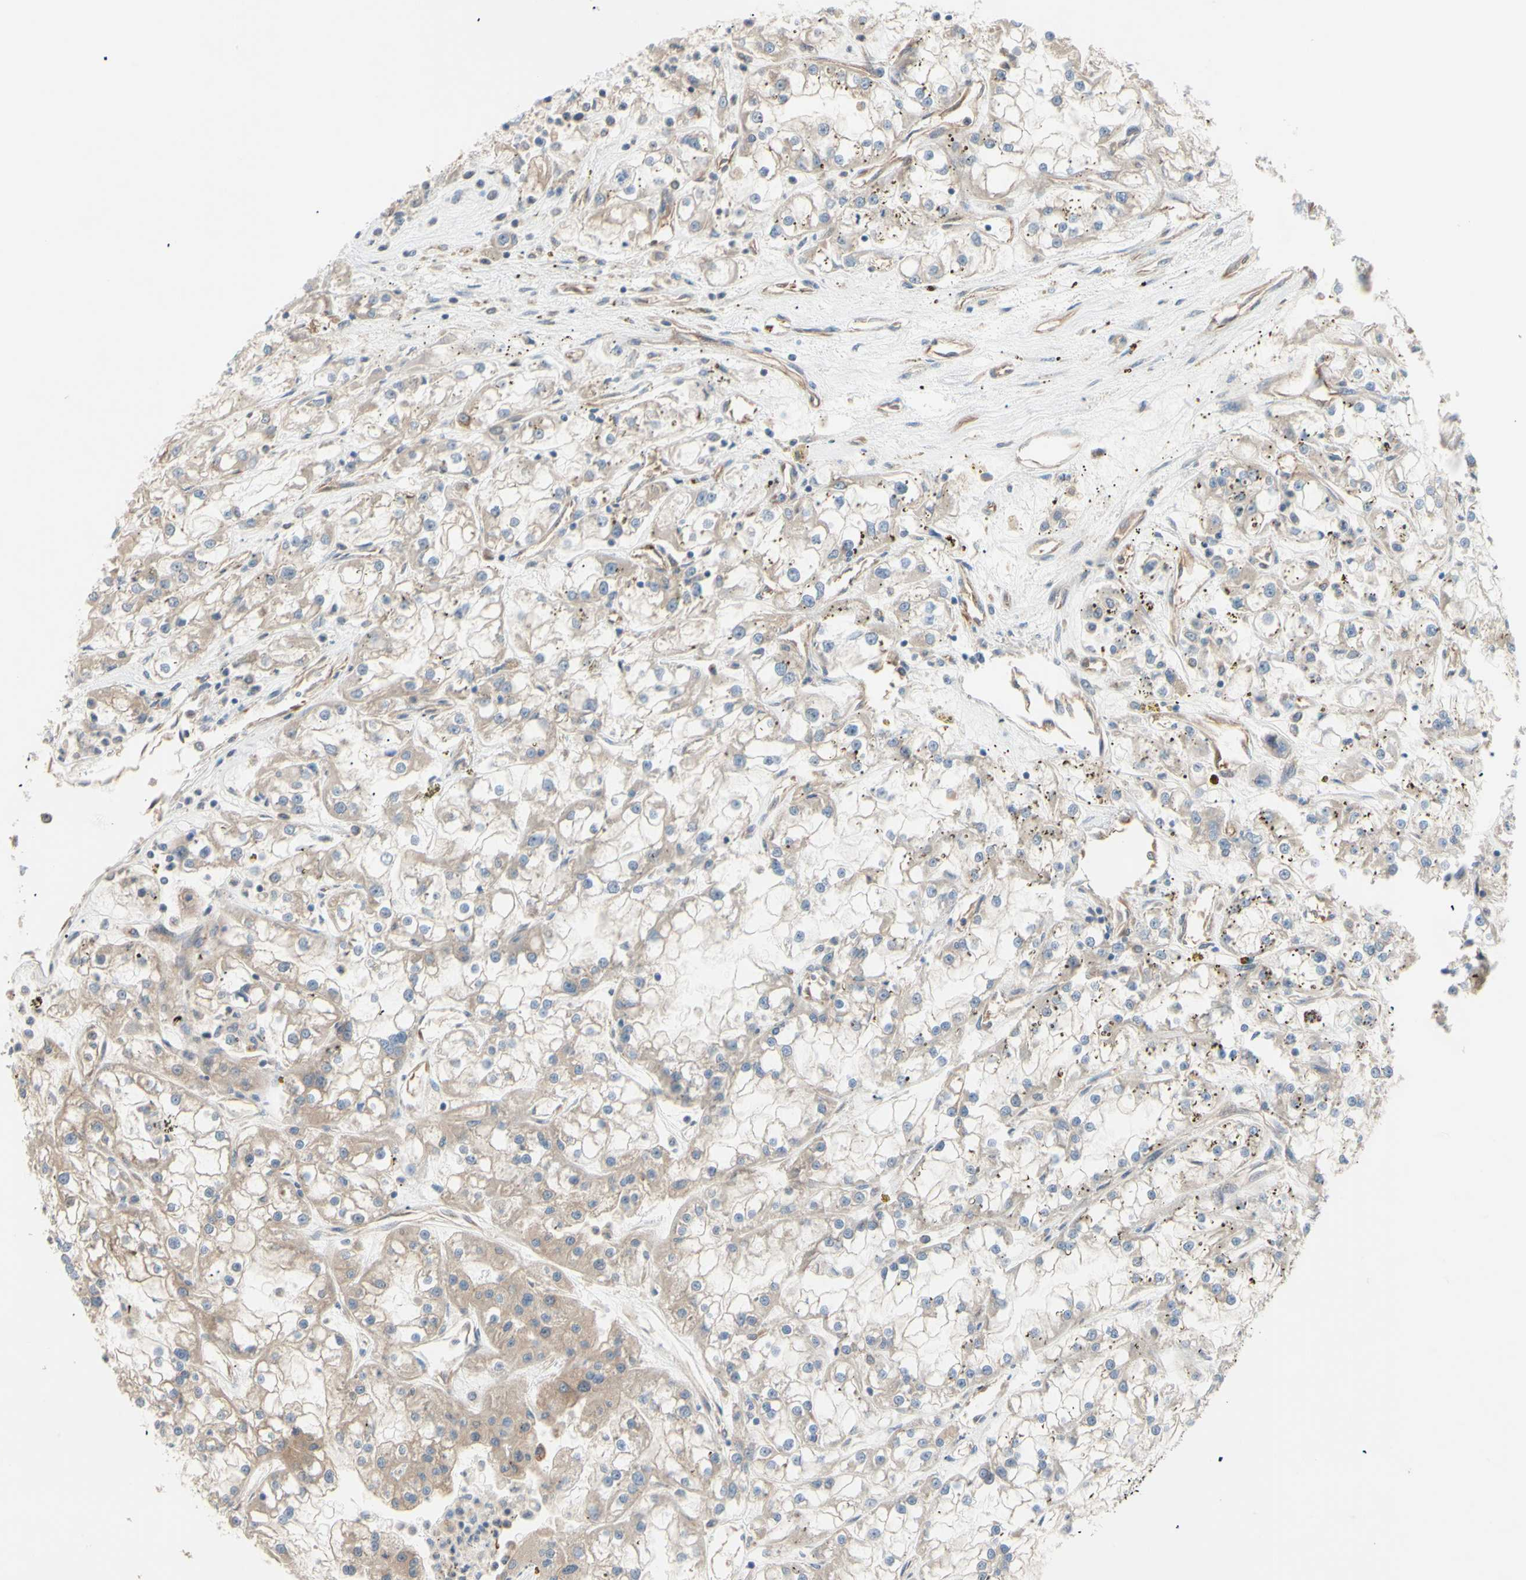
{"staining": {"intensity": "moderate", "quantity": ">75%", "location": "cytoplasmic/membranous"}, "tissue": "renal cancer", "cell_type": "Tumor cells", "image_type": "cancer", "snomed": [{"axis": "morphology", "description": "Adenocarcinoma, NOS"}, {"axis": "topography", "description": "Kidney"}], "caption": "Immunohistochemistry of human renal cancer (adenocarcinoma) exhibits medium levels of moderate cytoplasmic/membranous positivity in about >75% of tumor cells.", "gene": "DYNLRB1", "patient": {"sex": "female", "age": 52}}